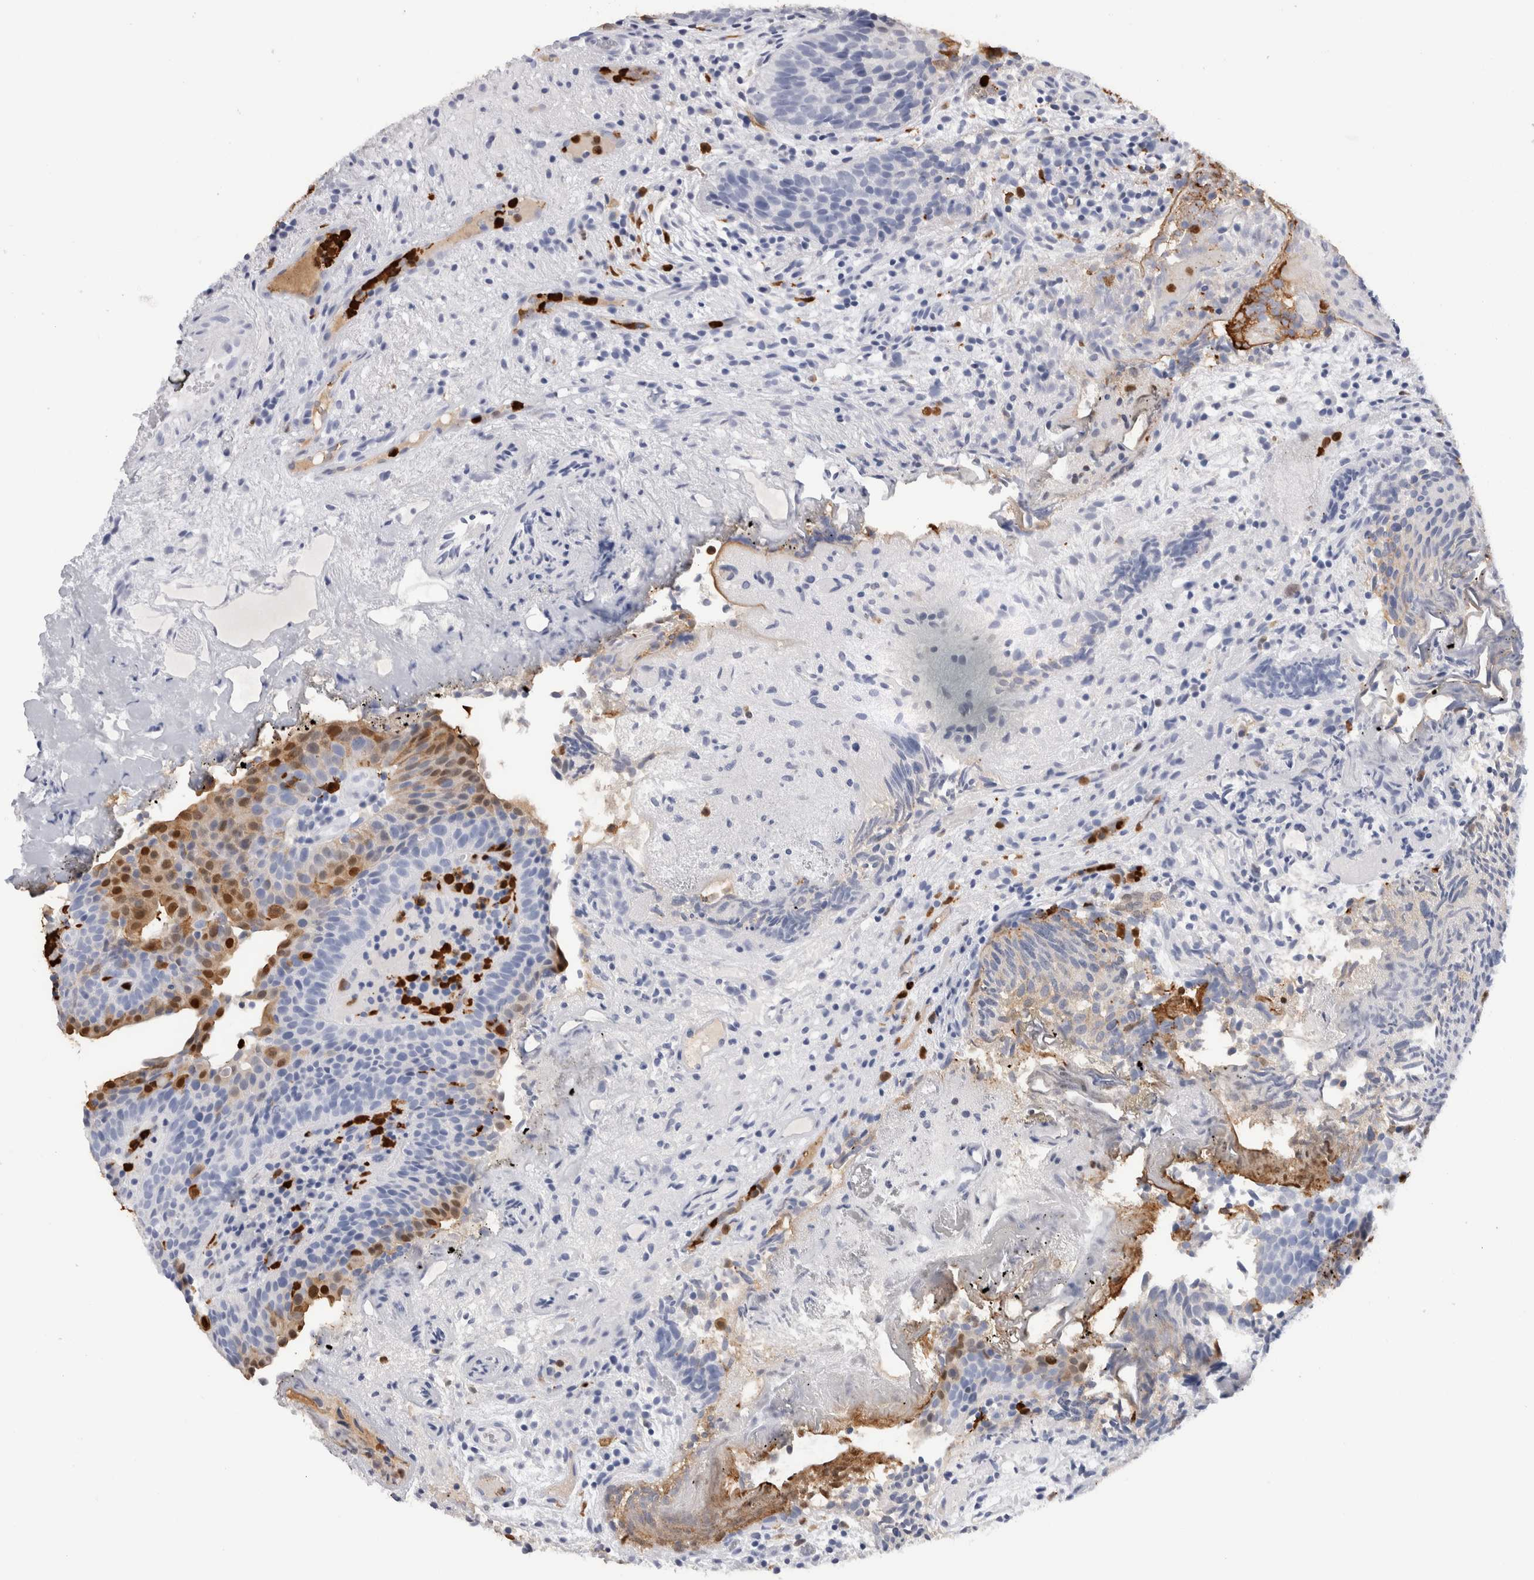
{"staining": {"intensity": "moderate", "quantity": "<25%", "location": "cytoplasmic/membranous,nuclear"}, "tissue": "urothelial cancer", "cell_type": "Tumor cells", "image_type": "cancer", "snomed": [{"axis": "morphology", "description": "Urothelial carcinoma, Low grade"}, {"axis": "topography", "description": "Urinary bladder"}], "caption": "This histopathology image reveals immunohistochemistry (IHC) staining of urothelial cancer, with low moderate cytoplasmic/membranous and nuclear positivity in approximately <25% of tumor cells.", "gene": "S100A8", "patient": {"sex": "male", "age": 86}}